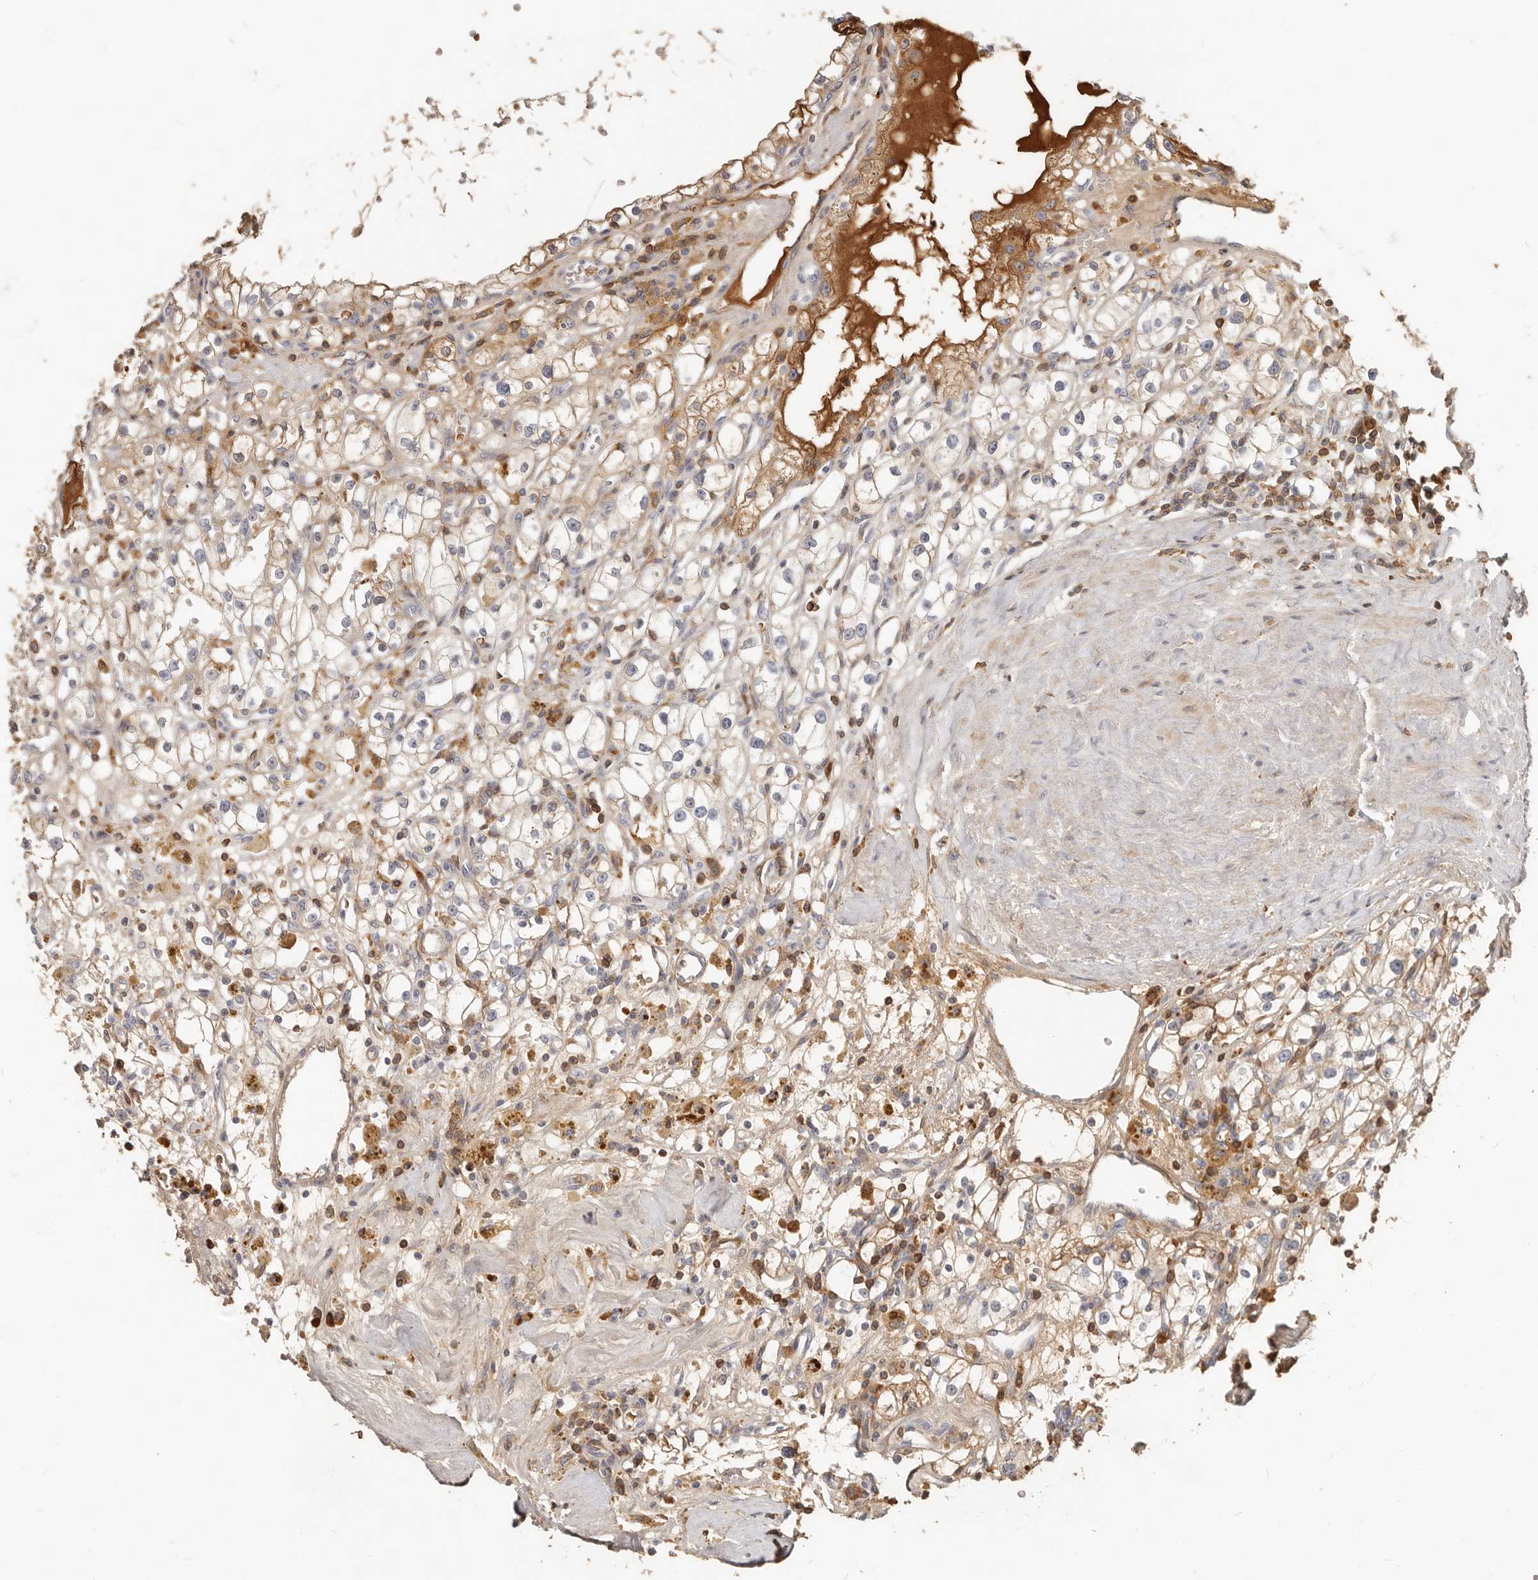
{"staining": {"intensity": "moderate", "quantity": ">75%", "location": "cytoplasmic/membranous"}, "tissue": "renal cancer", "cell_type": "Tumor cells", "image_type": "cancer", "snomed": [{"axis": "morphology", "description": "Adenocarcinoma, NOS"}, {"axis": "topography", "description": "Kidney"}], "caption": "Immunohistochemical staining of human renal cancer demonstrates moderate cytoplasmic/membranous protein staining in approximately >75% of tumor cells.", "gene": "MTFR2", "patient": {"sex": "male", "age": 56}}